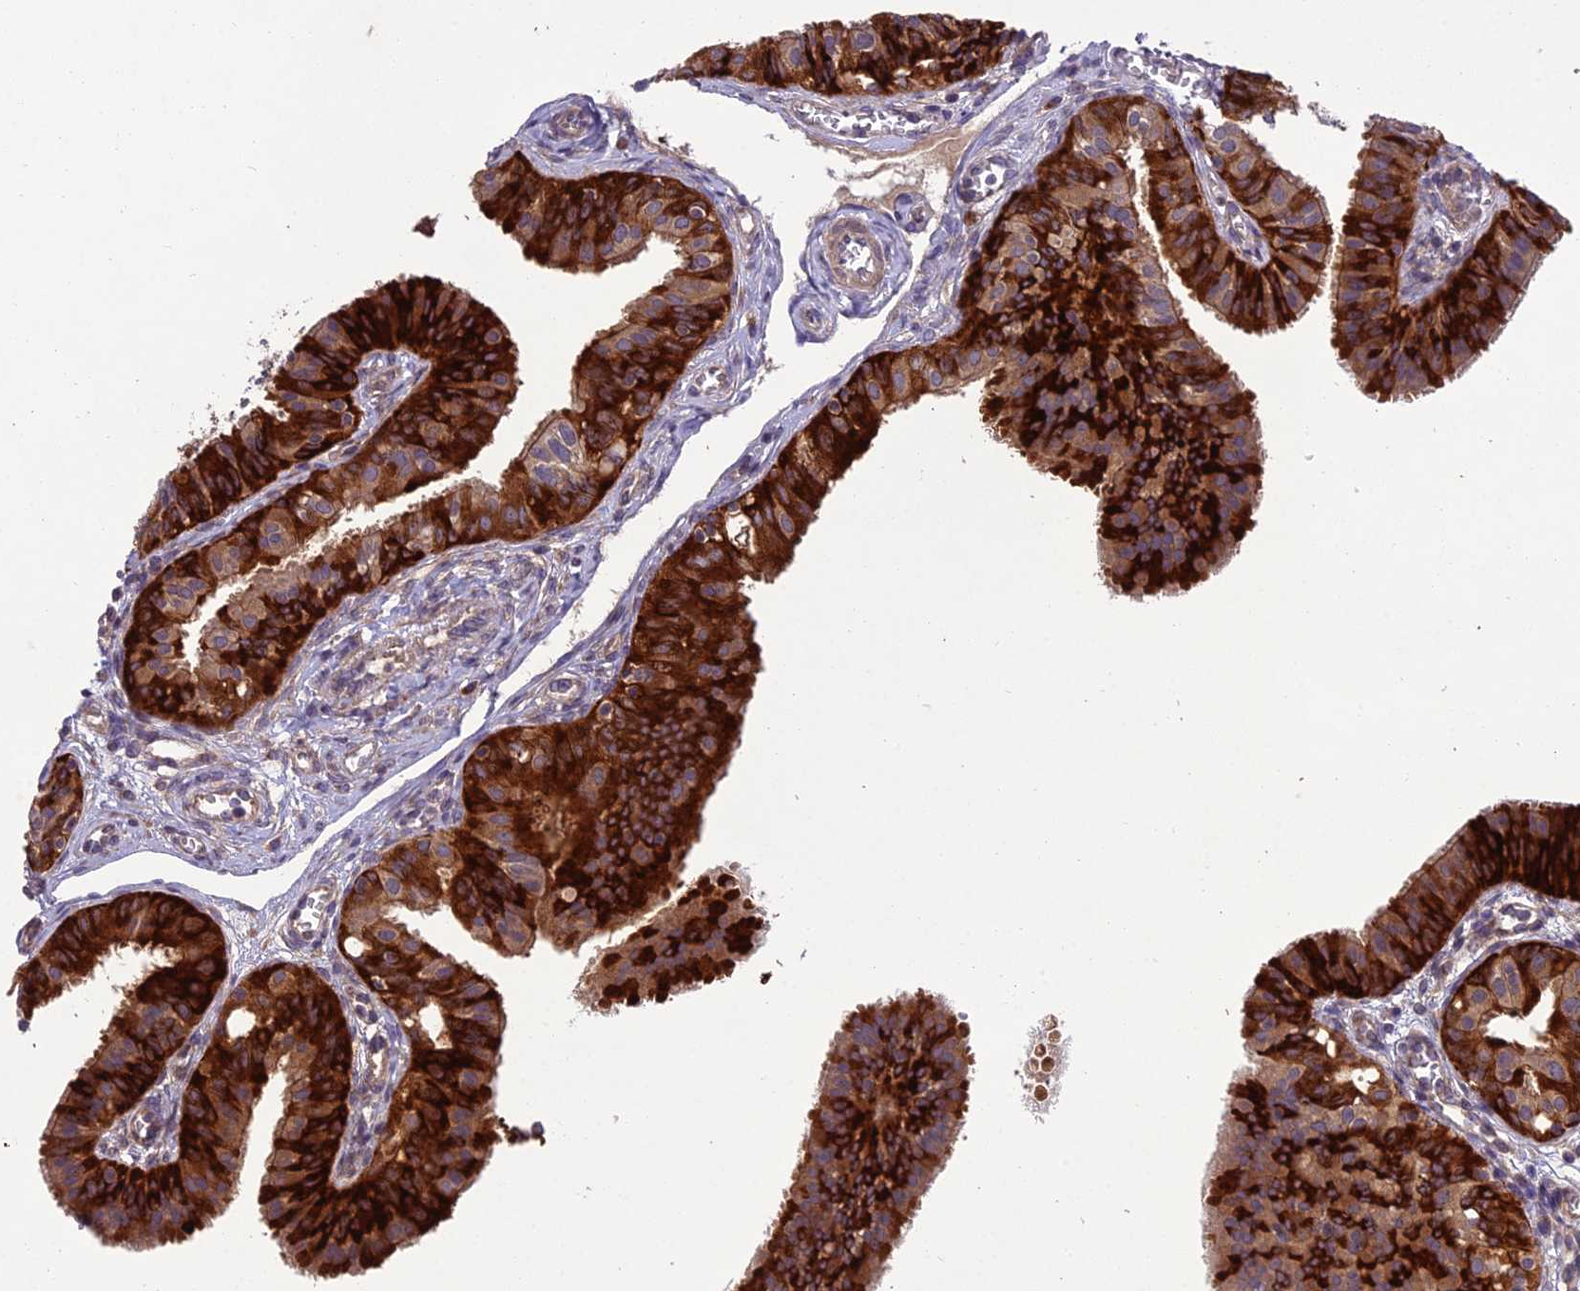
{"staining": {"intensity": "strong", "quantity": "25%-75%", "location": "cytoplasmic/membranous"}, "tissue": "fallopian tube", "cell_type": "Glandular cells", "image_type": "normal", "snomed": [{"axis": "morphology", "description": "Normal tissue, NOS"}, {"axis": "topography", "description": "Fallopian tube"}, {"axis": "topography", "description": "Ovary"}], "caption": "About 25%-75% of glandular cells in normal fallopian tube demonstrate strong cytoplasmic/membranous protein expression as visualized by brown immunohistochemical staining.", "gene": "CENPL", "patient": {"sex": "female", "age": 42}}